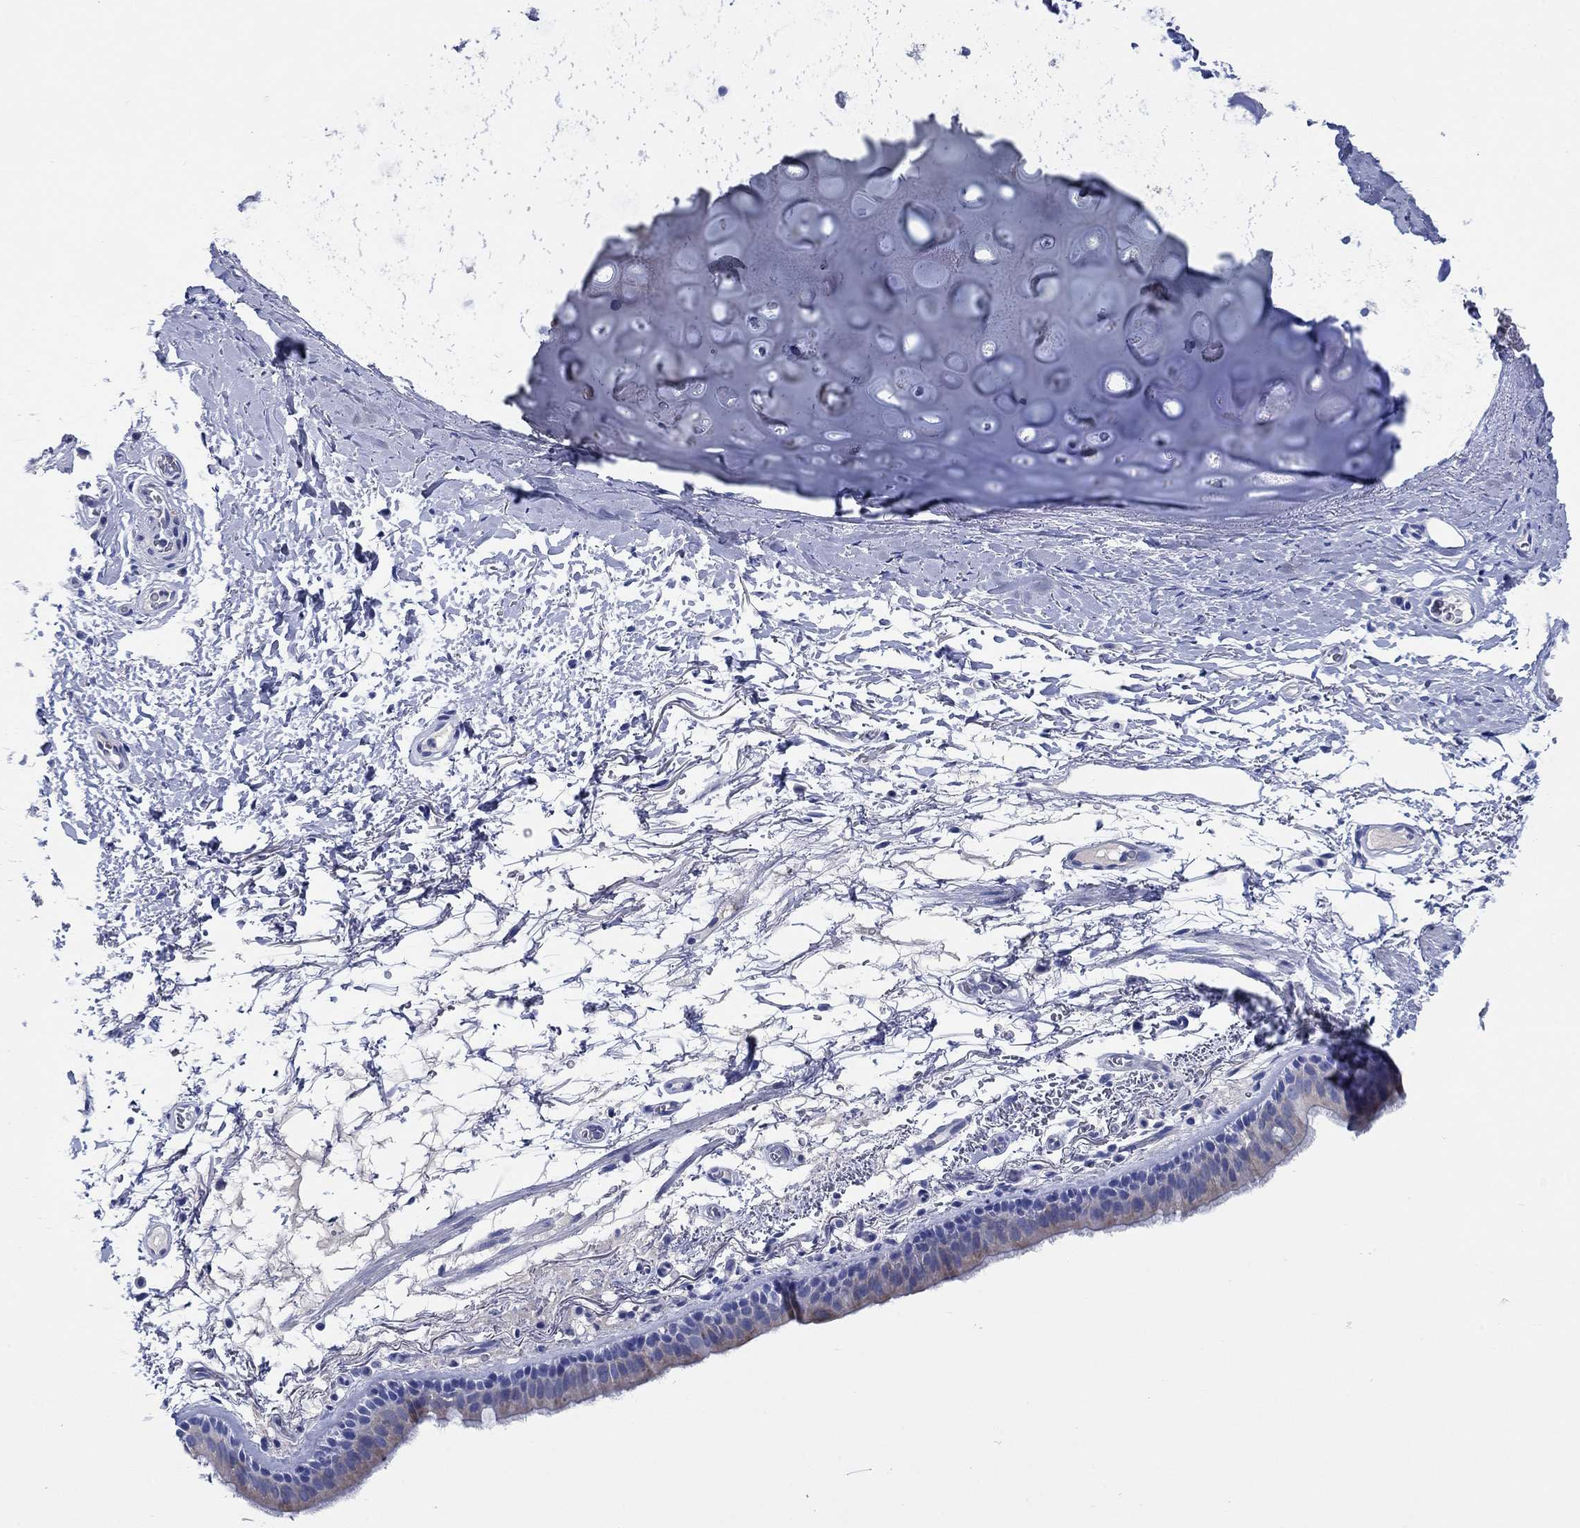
{"staining": {"intensity": "weak", "quantity": "25%-75%", "location": "cytoplasmic/membranous"}, "tissue": "bronchus", "cell_type": "Respiratory epithelial cells", "image_type": "normal", "snomed": [{"axis": "morphology", "description": "Normal tissue, NOS"}, {"axis": "topography", "description": "Lymph node"}, {"axis": "topography", "description": "Bronchus"}], "caption": "Immunohistochemistry (IHC) image of benign human bronchus stained for a protein (brown), which demonstrates low levels of weak cytoplasmic/membranous expression in approximately 25%-75% of respiratory epithelial cells.", "gene": "ENSG00000251537", "patient": {"sex": "female", "age": 70}}